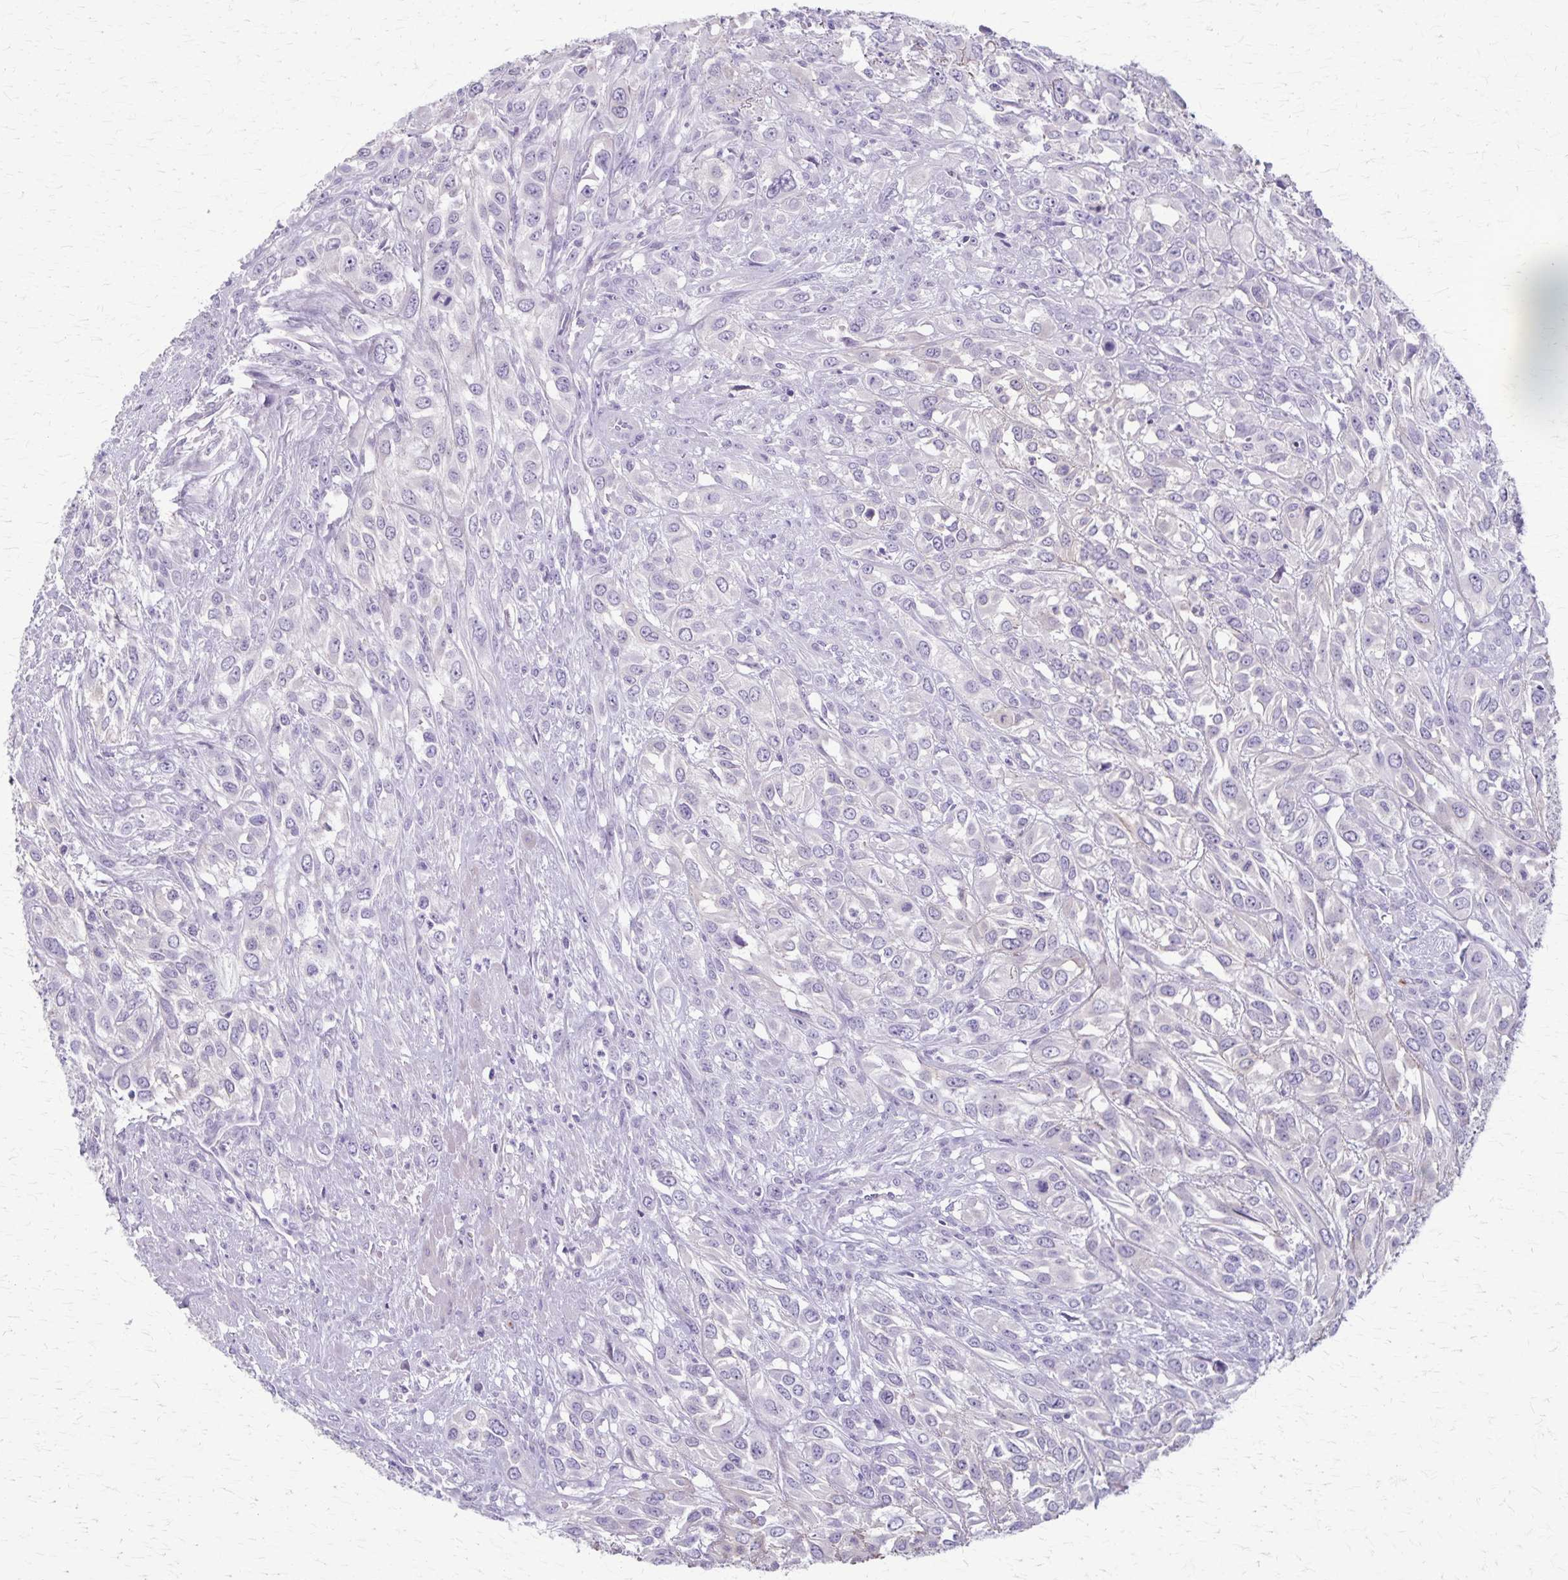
{"staining": {"intensity": "negative", "quantity": "none", "location": "none"}, "tissue": "urothelial cancer", "cell_type": "Tumor cells", "image_type": "cancer", "snomed": [{"axis": "morphology", "description": "Urothelial carcinoma, High grade"}, {"axis": "topography", "description": "Urinary bladder"}], "caption": "This image is of high-grade urothelial carcinoma stained with immunohistochemistry to label a protein in brown with the nuclei are counter-stained blue. There is no positivity in tumor cells.", "gene": "RASL10B", "patient": {"sex": "male", "age": 67}}